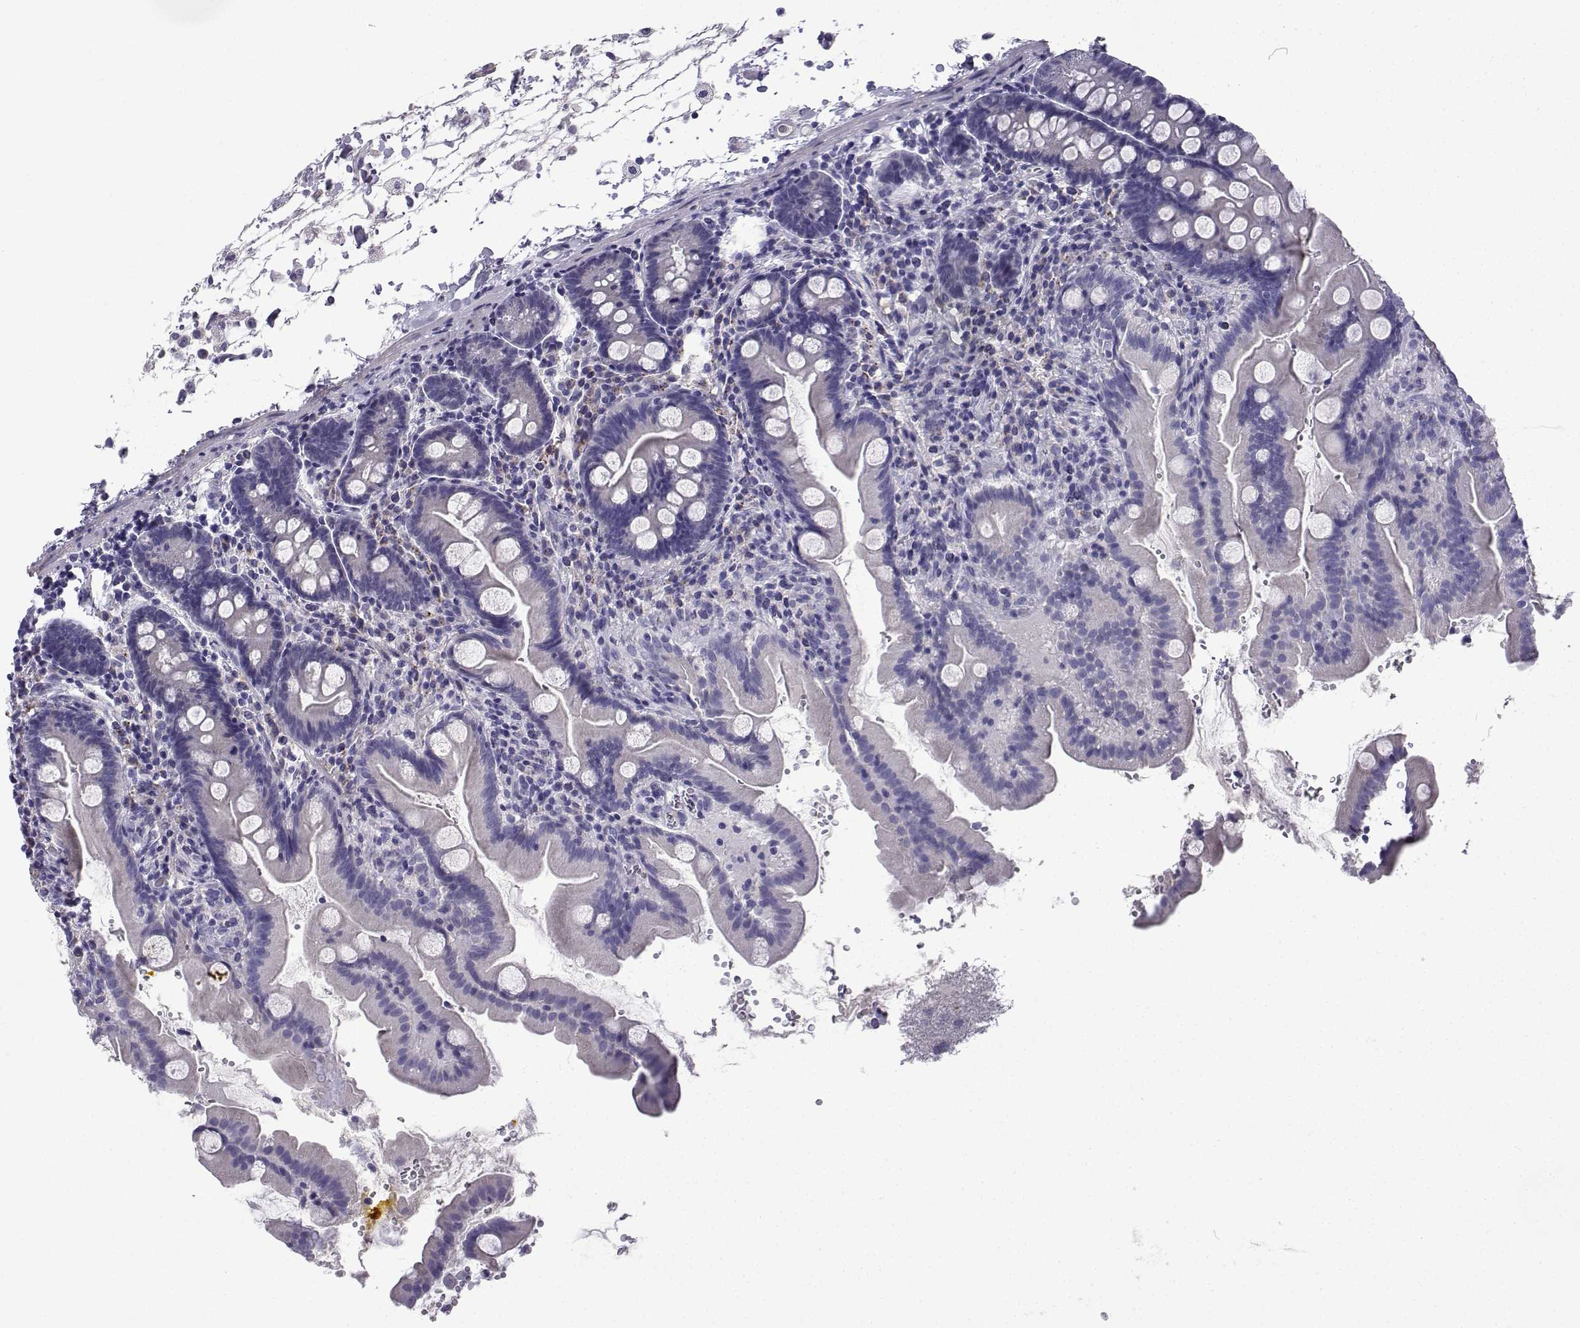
{"staining": {"intensity": "negative", "quantity": "none", "location": "none"}, "tissue": "small intestine", "cell_type": "Glandular cells", "image_type": "normal", "snomed": [{"axis": "morphology", "description": "Normal tissue, NOS"}, {"axis": "topography", "description": "Small intestine"}], "caption": "This is an IHC photomicrograph of normal human small intestine. There is no staining in glandular cells.", "gene": "SPACA7", "patient": {"sex": "female", "age": 44}}